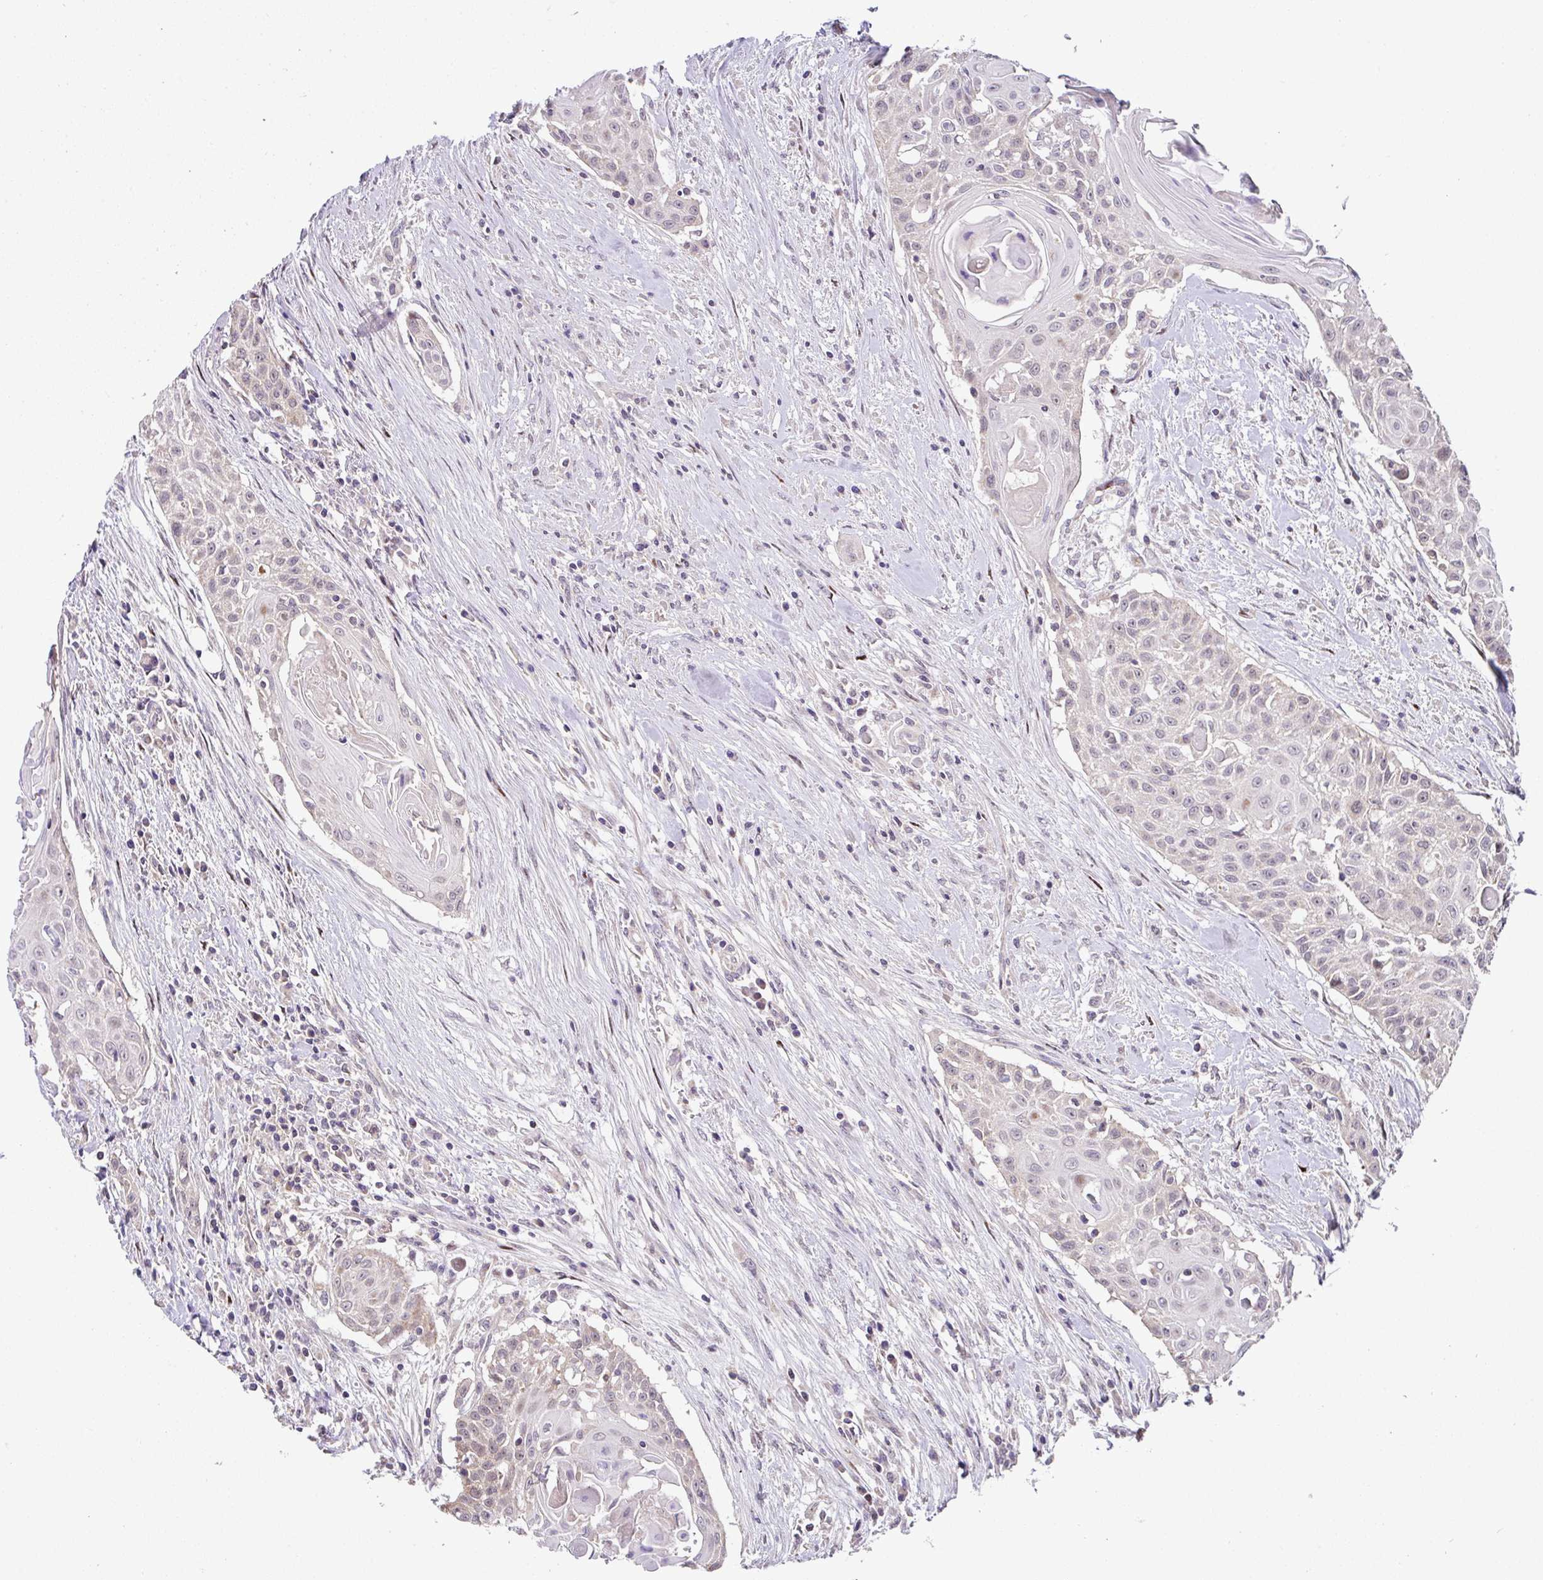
{"staining": {"intensity": "moderate", "quantity": "<25%", "location": "cytoplasmic/membranous"}, "tissue": "head and neck cancer", "cell_type": "Tumor cells", "image_type": "cancer", "snomed": [{"axis": "morphology", "description": "Squamous cell carcinoma, NOS"}, {"axis": "topography", "description": "Lymph node"}, {"axis": "topography", "description": "Salivary gland"}, {"axis": "topography", "description": "Head-Neck"}], "caption": "Immunohistochemical staining of head and neck cancer (squamous cell carcinoma) exhibits moderate cytoplasmic/membranous protein expression in approximately <25% of tumor cells.", "gene": "SARS2", "patient": {"sex": "female", "age": 74}}